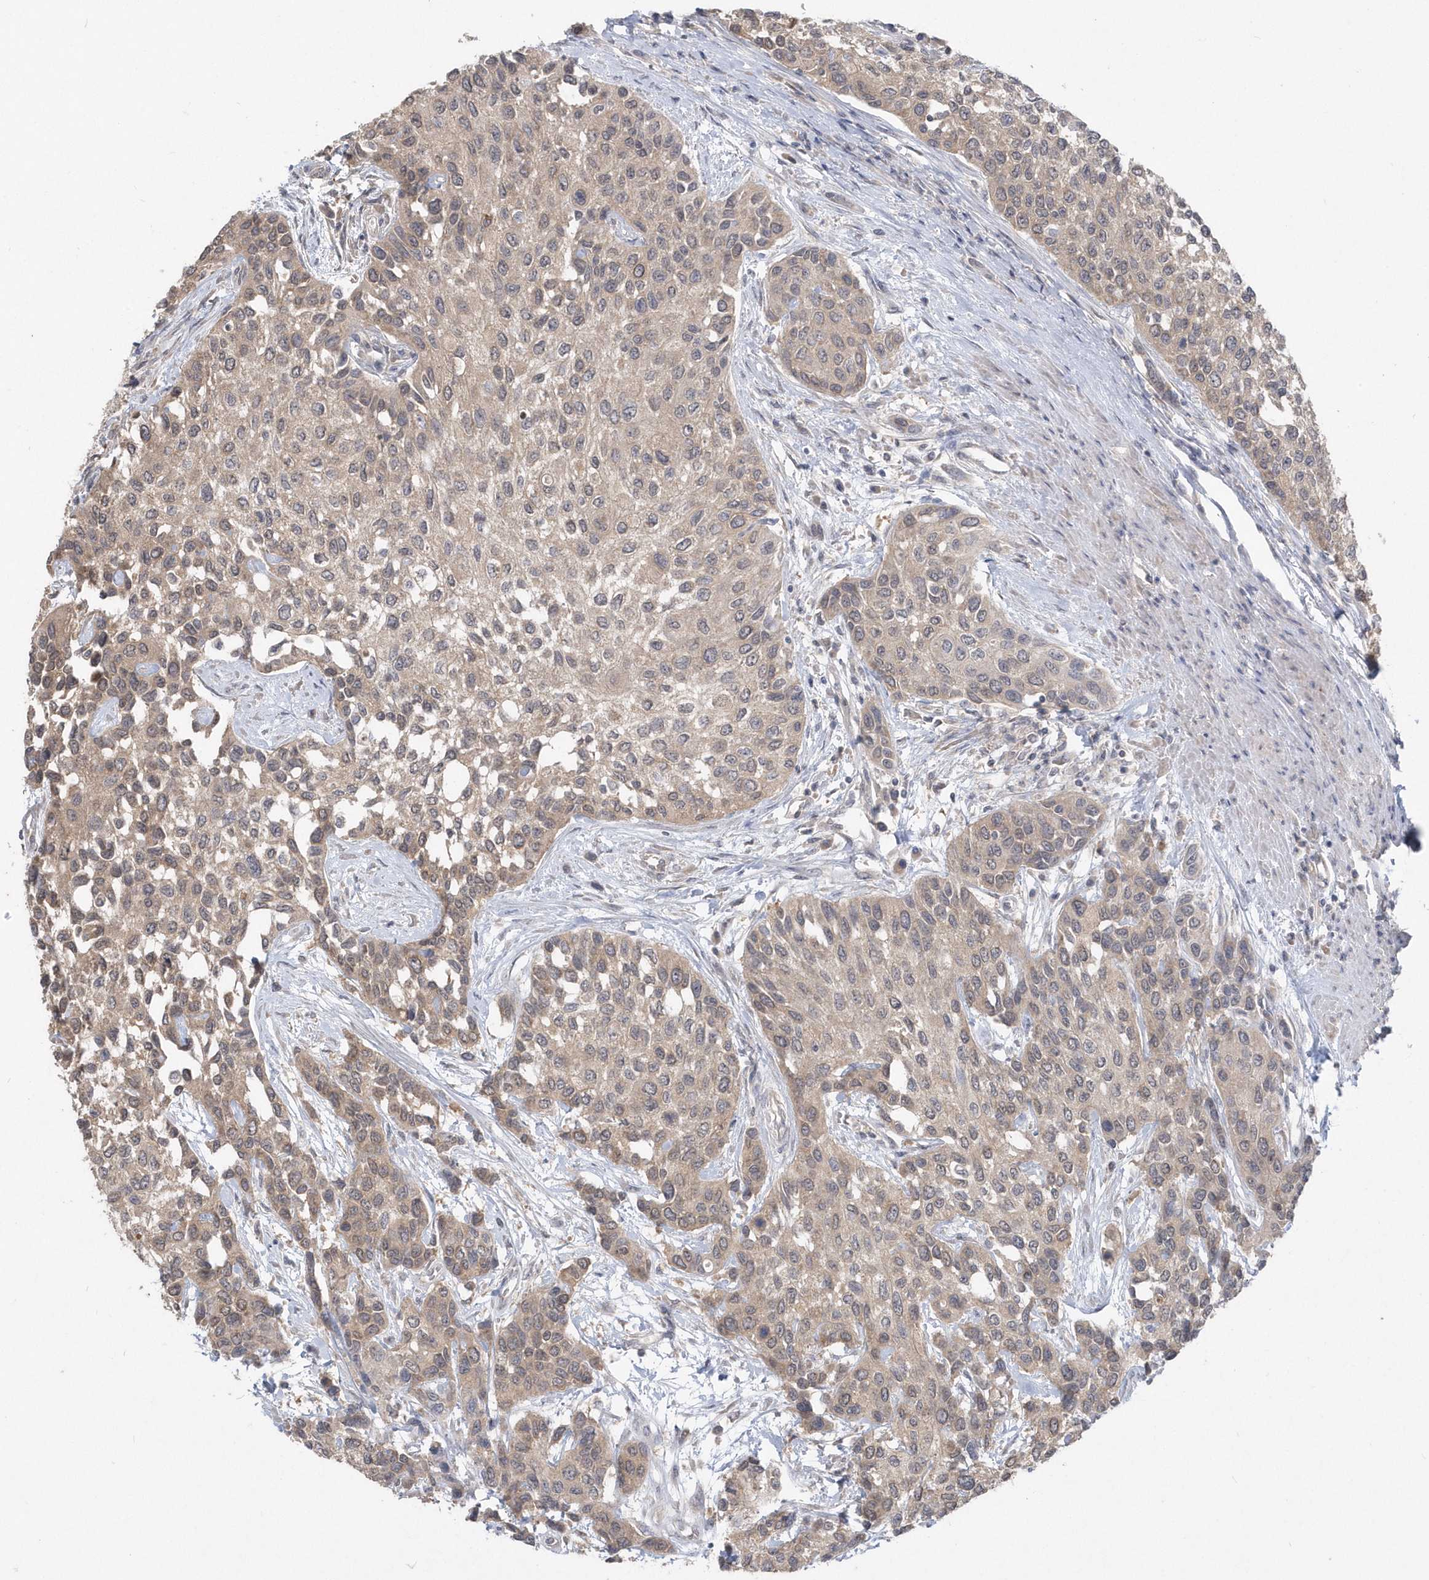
{"staining": {"intensity": "weak", "quantity": ">75%", "location": "cytoplasmic/membranous,nuclear"}, "tissue": "urothelial cancer", "cell_type": "Tumor cells", "image_type": "cancer", "snomed": [{"axis": "morphology", "description": "Normal tissue, NOS"}, {"axis": "morphology", "description": "Urothelial carcinoma, High grade"}, {"axis": "topography", "description": "Vascular tissue"}, {"axis": "topography", "description": "Urinary bladder"}], "caption": "Tumor cells display weak cytoplasmic/membranous and nuclear expression in approximately >75% of cells in urothelial carcinoma (high-grade).", "gene": "AKR7A2", "patient": {"sex": "female", "age": 56}}